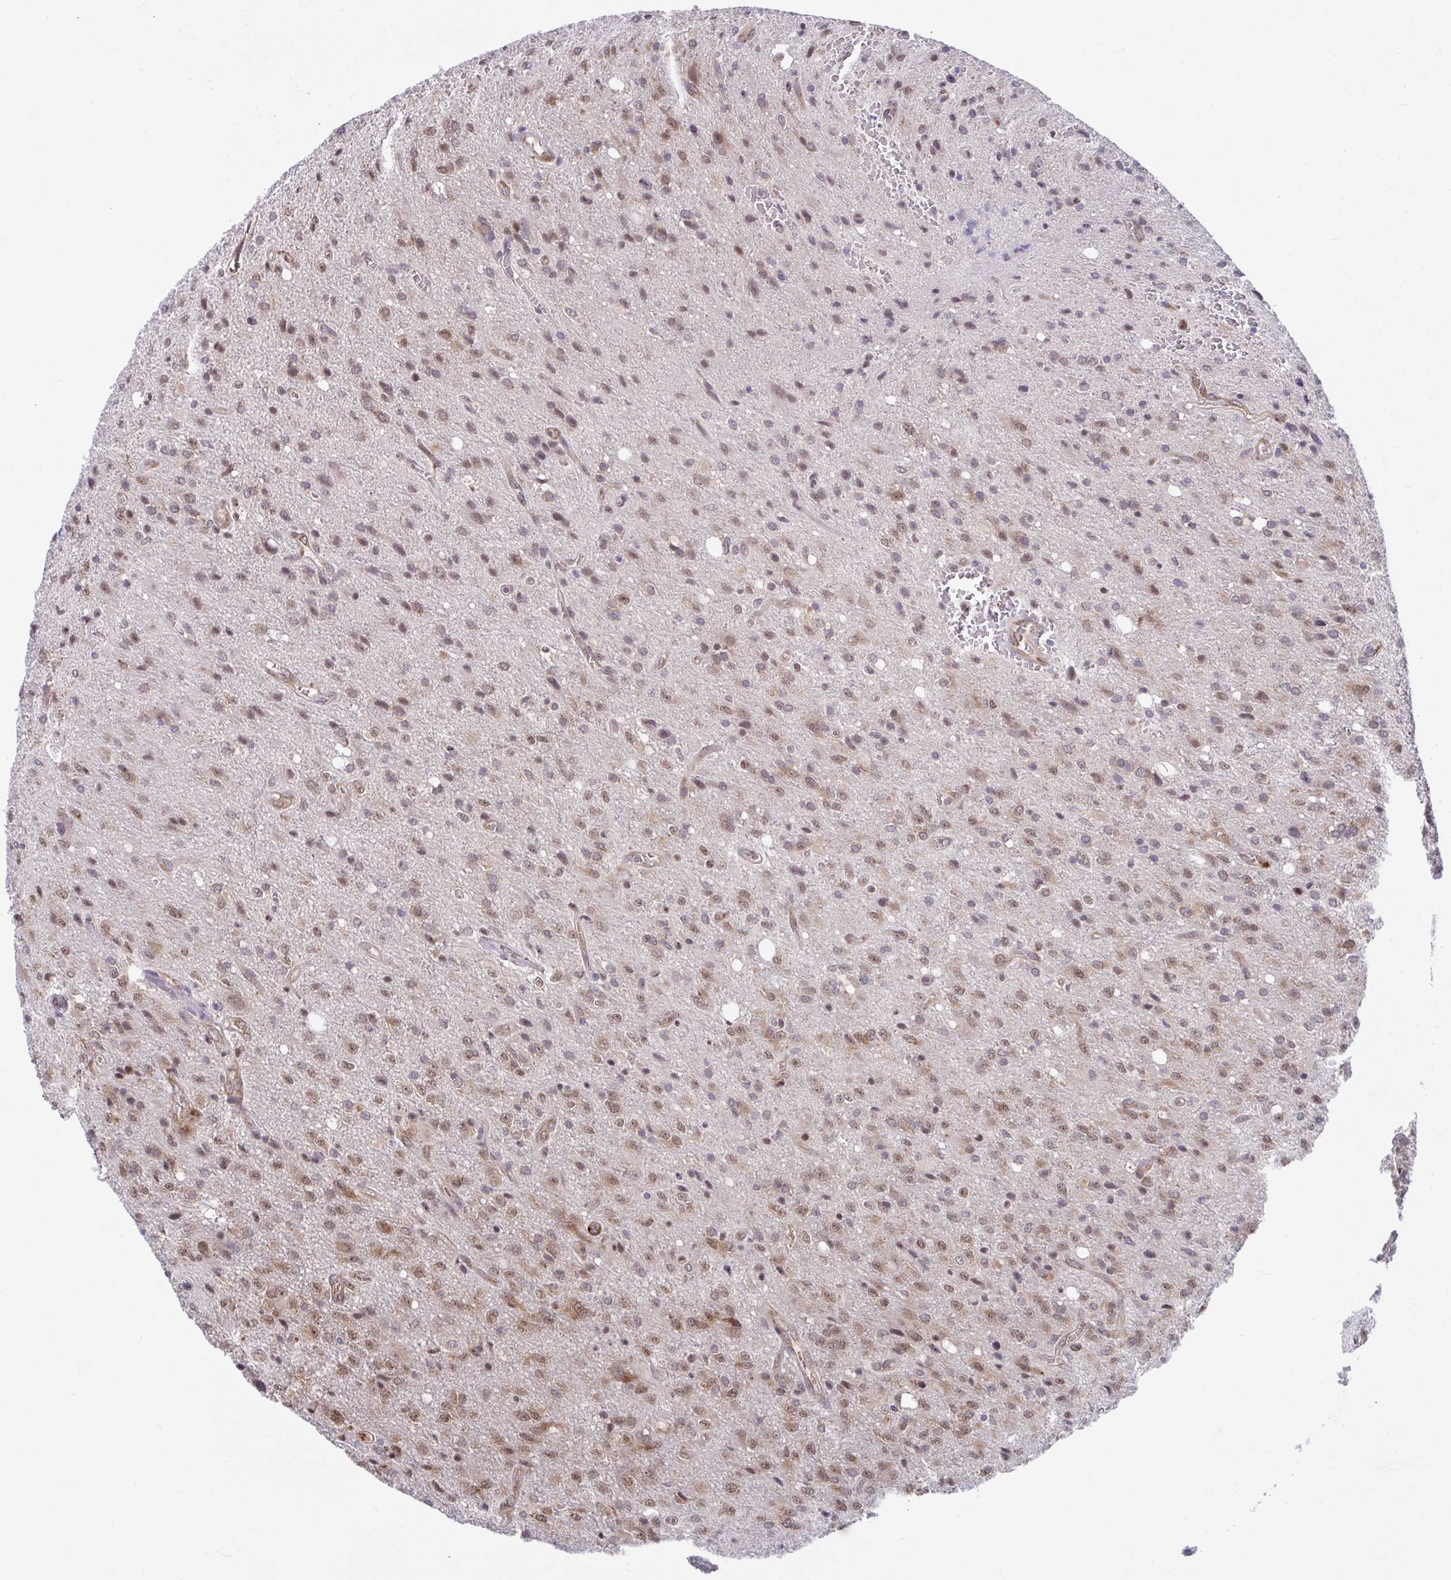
{"staining": {"intensity": "moderate", "quantity": ">75%", "location": "cytoplasmic/membranous,nuclear"}, "tissue": "glioma", "cell_type": "Tumor cells", "image_type": "cancer", "snomed": [{"axis": "morphology", "description": "Glioma, malignant, Low grade"}, {"axis": "topography", "description": "Brain"}], "caption": "Malignant low-grade glioma stained for a protein displays moderate cytoplasmic/membranous and nuclear positivity in tumor cells.", "gene": "SELENON", "patient": {"sex": "male", "age": 66}}